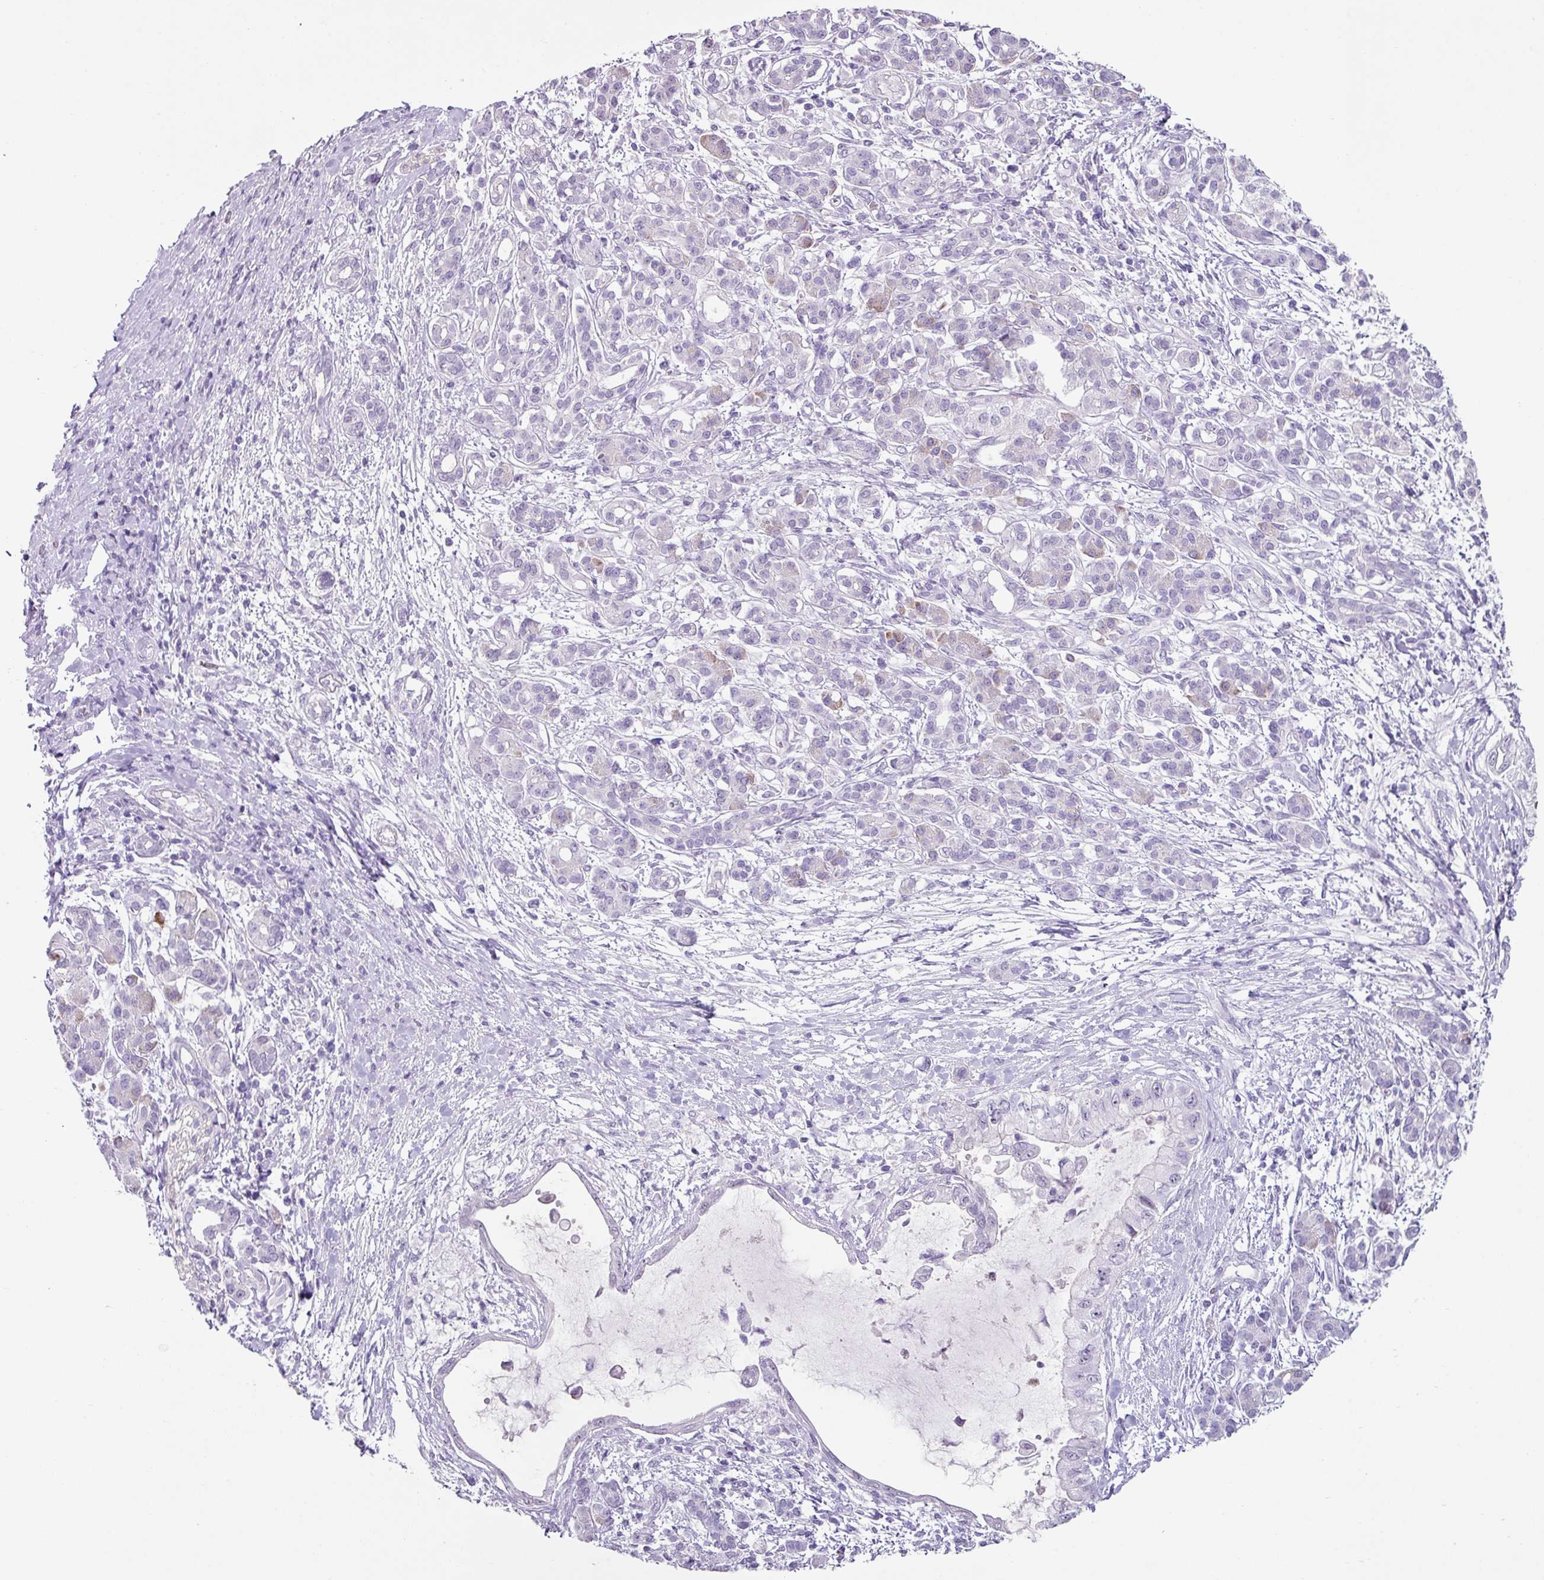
{"staining": {"intensity": "negative", "quantity": "none", "location": "none"}, "tissue": "pancreatic cancer", "cell_type": "Tumor cells", "image_type": "cancer", "snomed": [{"axis": "morphology", "description": "Adenocarcinoma, NOS"}, {"axis": "topography", "description": "Pancreas"}], "caption": "The IHC image has no significant expression in tumor cells of pancreatic cancer tissue.", "gene": "TRA2A", "patient": {"sex": "male", "age": 48}}